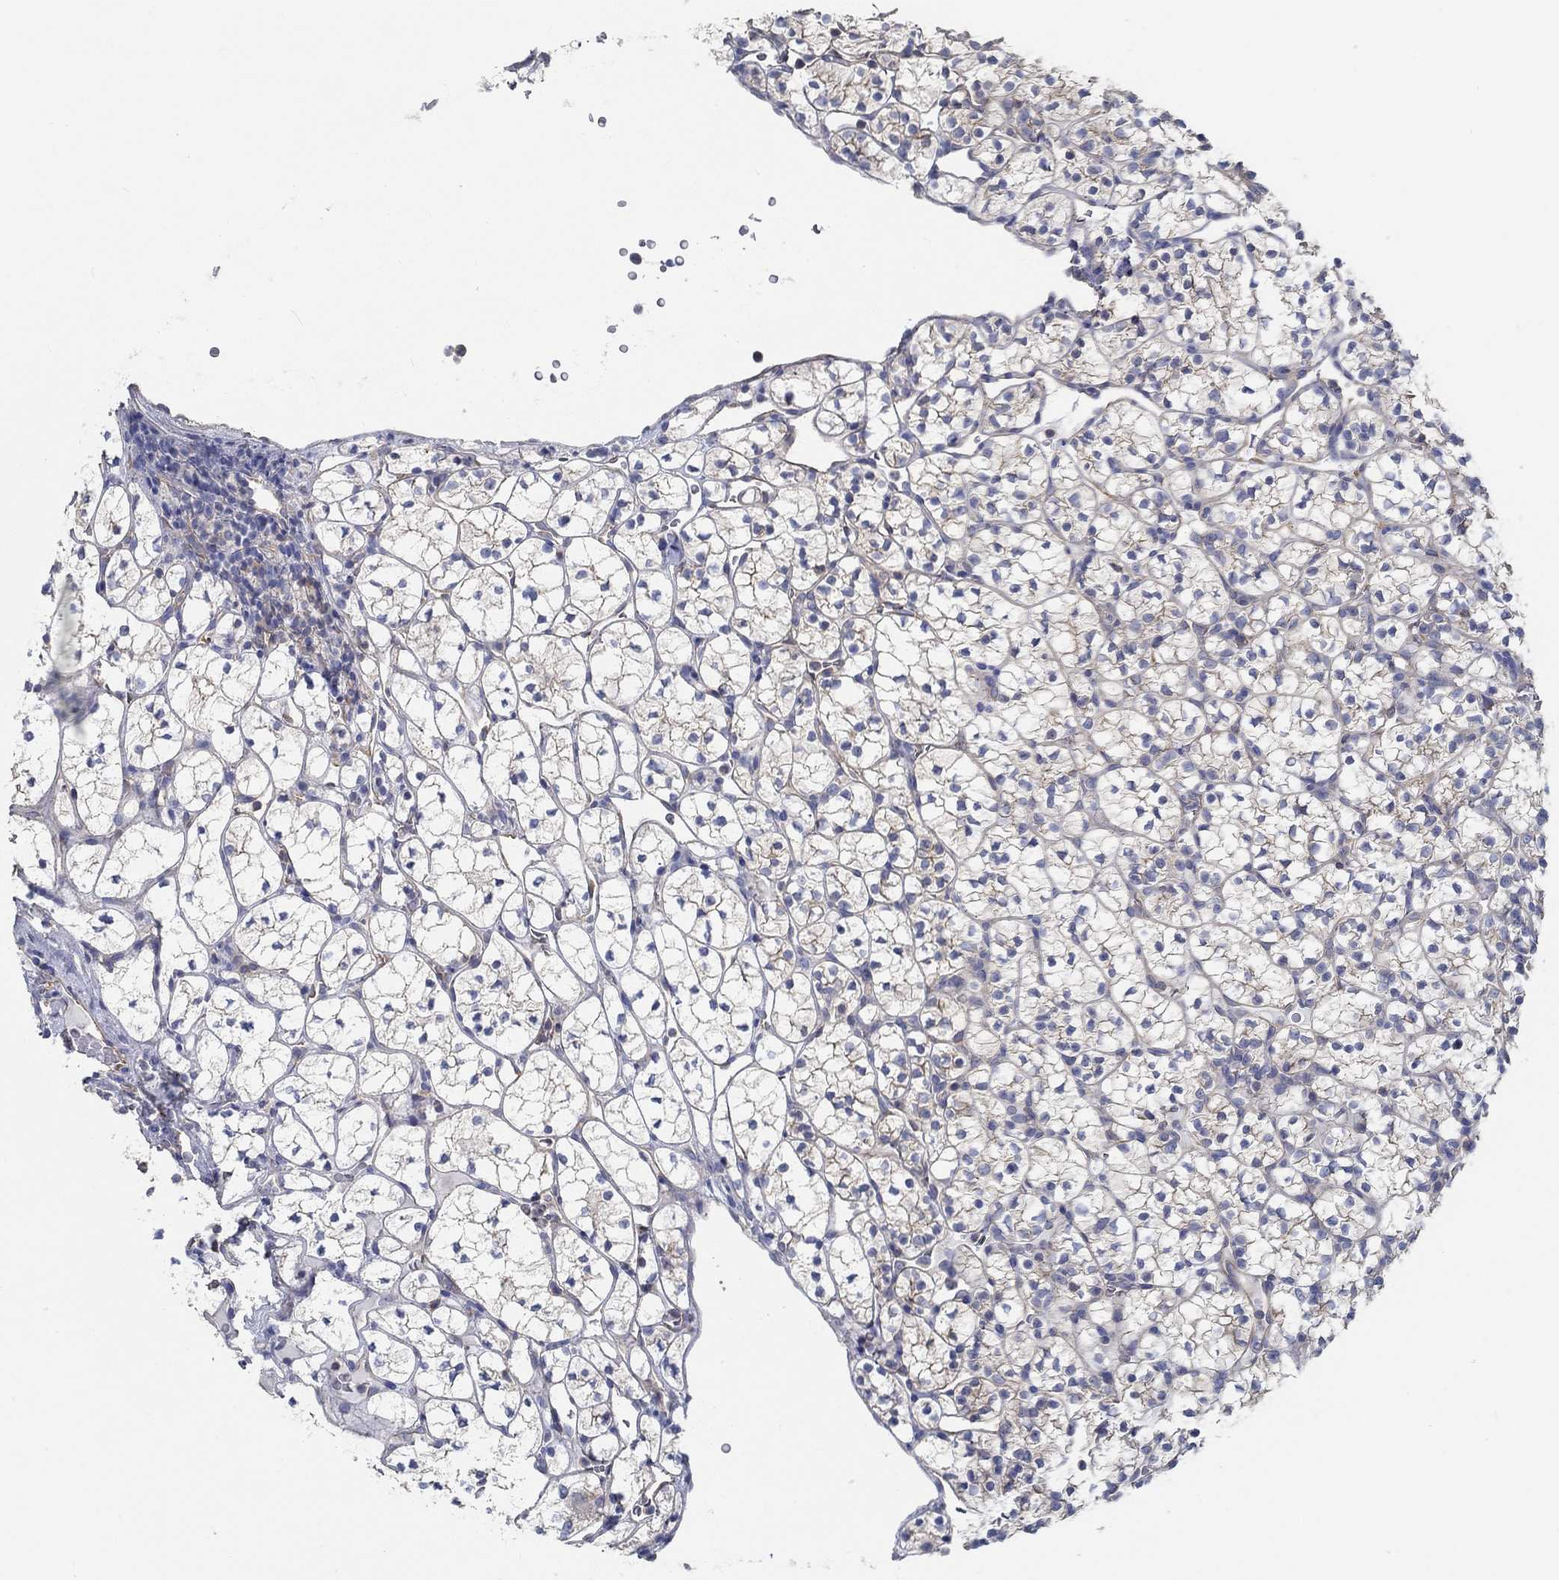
{"staining": {"intensity": "moderate", "quantity": "25%-75%", "location": "cytoplasmic/membranous"}, "tissue": "renal cancer", "cell_type": "Tumor cells", "image_type": "cancer", "snomed": [{"axis": "morphology", "description": "Adenocarcinoma, NOS"}, {"axis": "topography", "description": "Kidney"}], "caption": "A brown stain labels moderate cytoplasmic/membranous positivity of a protein in renal adenocarcinoma tumor cells. Immunohistochemistry stains the protein in brown and the nuclei are stained blue.", "gene": "BBOF1", "patient": {"sex": "female", "age": 89}}